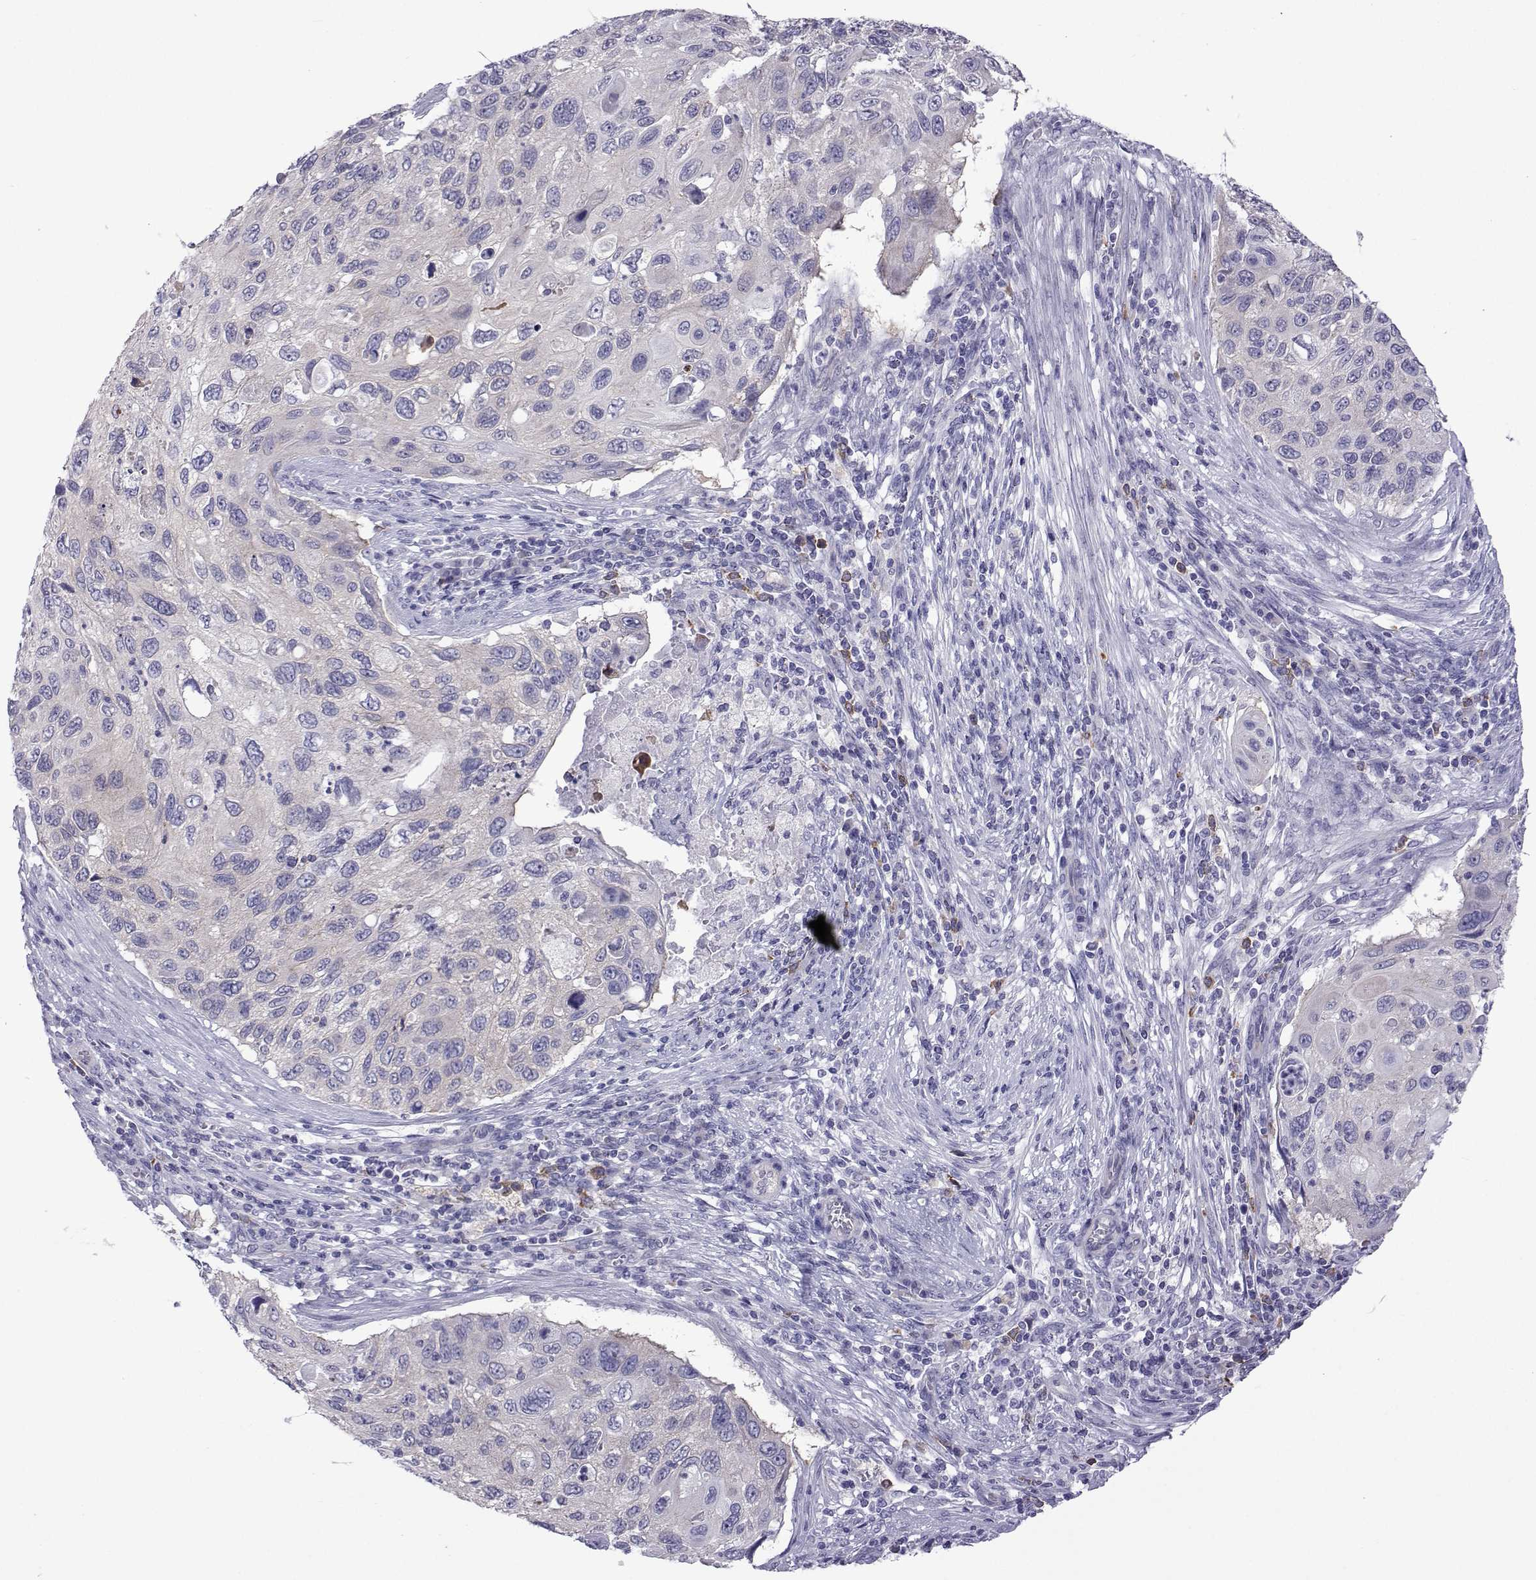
{"staining": {"intensity": "negative", "quantity": "none", "location": "none"}, "tissue": "cervical cancer", "cell_type": "Tumor cells", "image_type": "cancer", "snomed": [{"axis": "morphology", "description": "Squamous cell carcinoma, NOS"}, {"axis": "topography", "description": "Cervix"}], "caption": "Immunohistochemistry micrograph of neoplastic tissue: squamous cell carcinoma (cervical) stained with DAB exhibits no significant protein expression in tumor cells.", "gene": "COL22A1", "patient": {"sex": "female", "age": 70}}